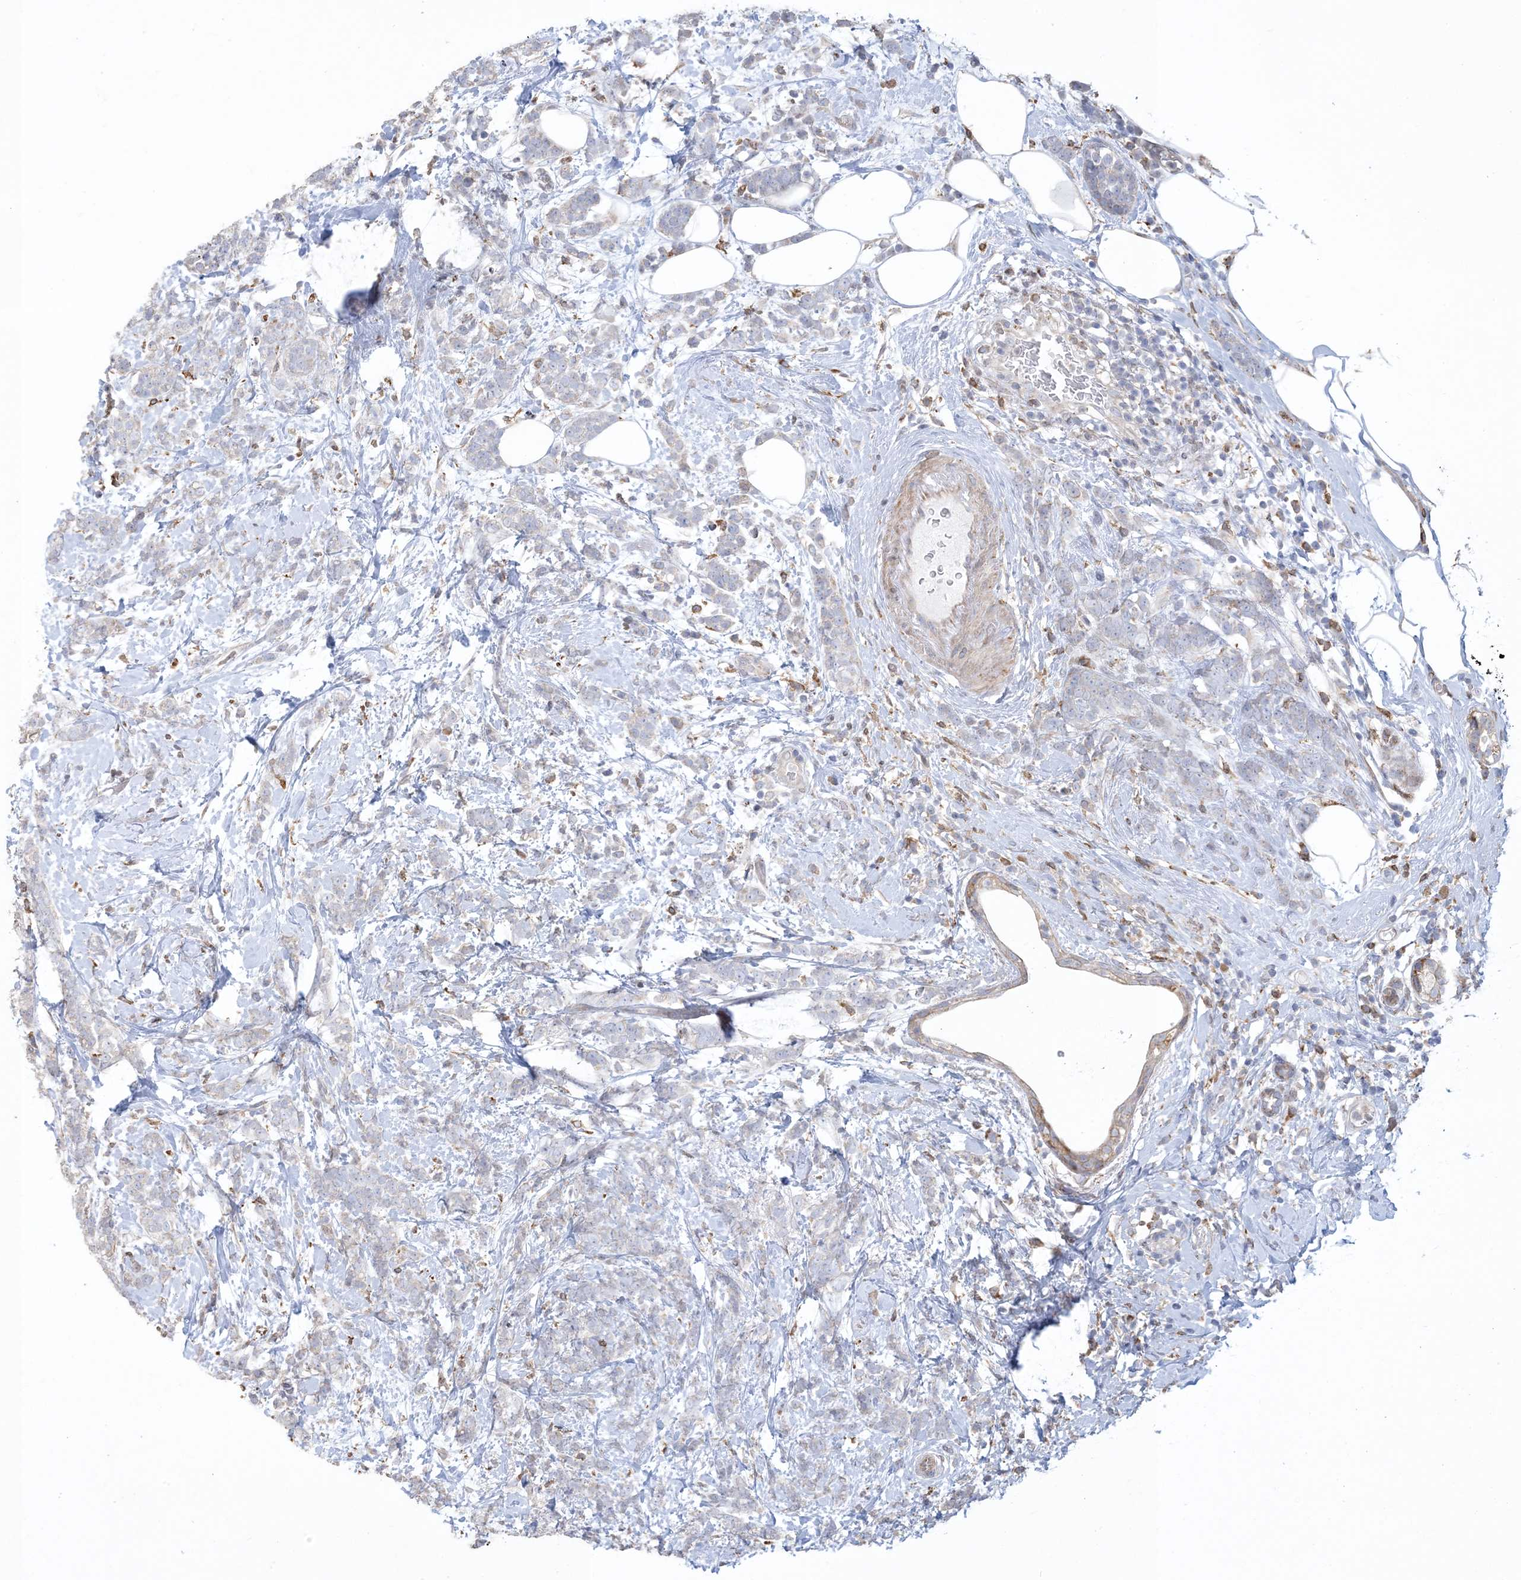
{"staining": {"intensity": "weak", "quantity": "<25%", "location": "cytoplasmic/membranous"}, "tissue": "breast cancer", "cell_type": "Tumor cells", "image_type": "cancer", "snomed": [{"axis": "morphology", "description": "Lobular carcinoma"}, {"axis": "topography", "description": "Breast"}], "caption": "Immunohistochemistry photomicrograph of breast cancer (lobular carcinoma) stained for a protein (brown), which displays no expression in tumor cells. (DAB (3,3'-diaminobenzidine) immunohistochemistry, high magnification).", "gene": "SHANK1", "patient": {"sex": "female", "age": 58}}